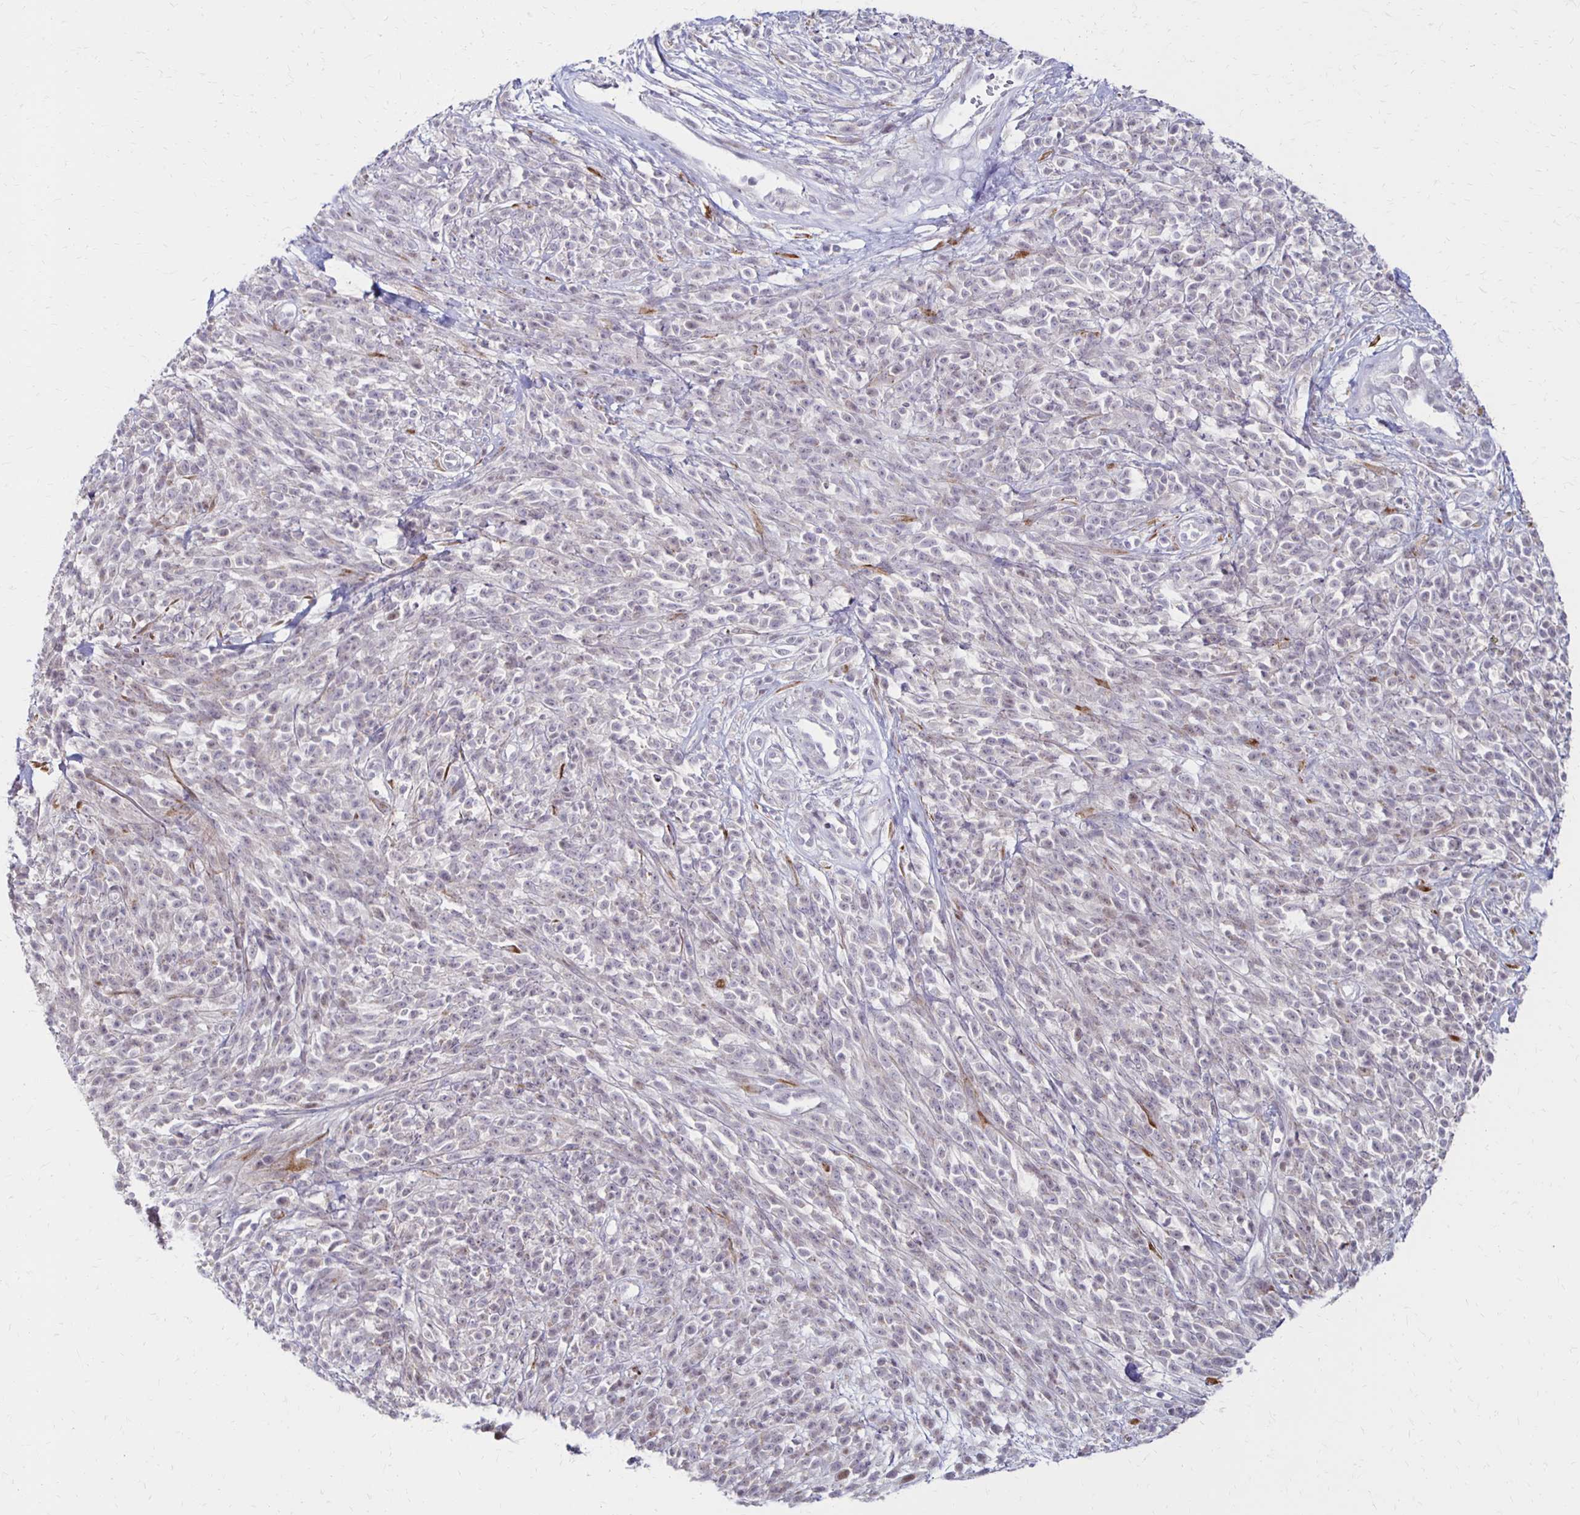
{"staining": {"intensity": "negative", "quantity": "none", "location": "none"}, "tissue": "melanoma", "cell_type": "Tumor cells", "image_type": "cancer", "snomed": [{"axis": "morphology", "description": "Malignant melanoma, NOS"}, {"axis": "topography", "description": "Skin"}, {"axis": "topography", "description": "Skin of trunk"}], "caption": "Immunohistochemistry photomicrograph of neoplastic tissue: melanoma stained with DAB (3,3'-diaminobenzidine) demonstrates no significant protein expression in tumor cells.", "gene": "DAGLA", "patient": {"sex": "male", "age": 74}}